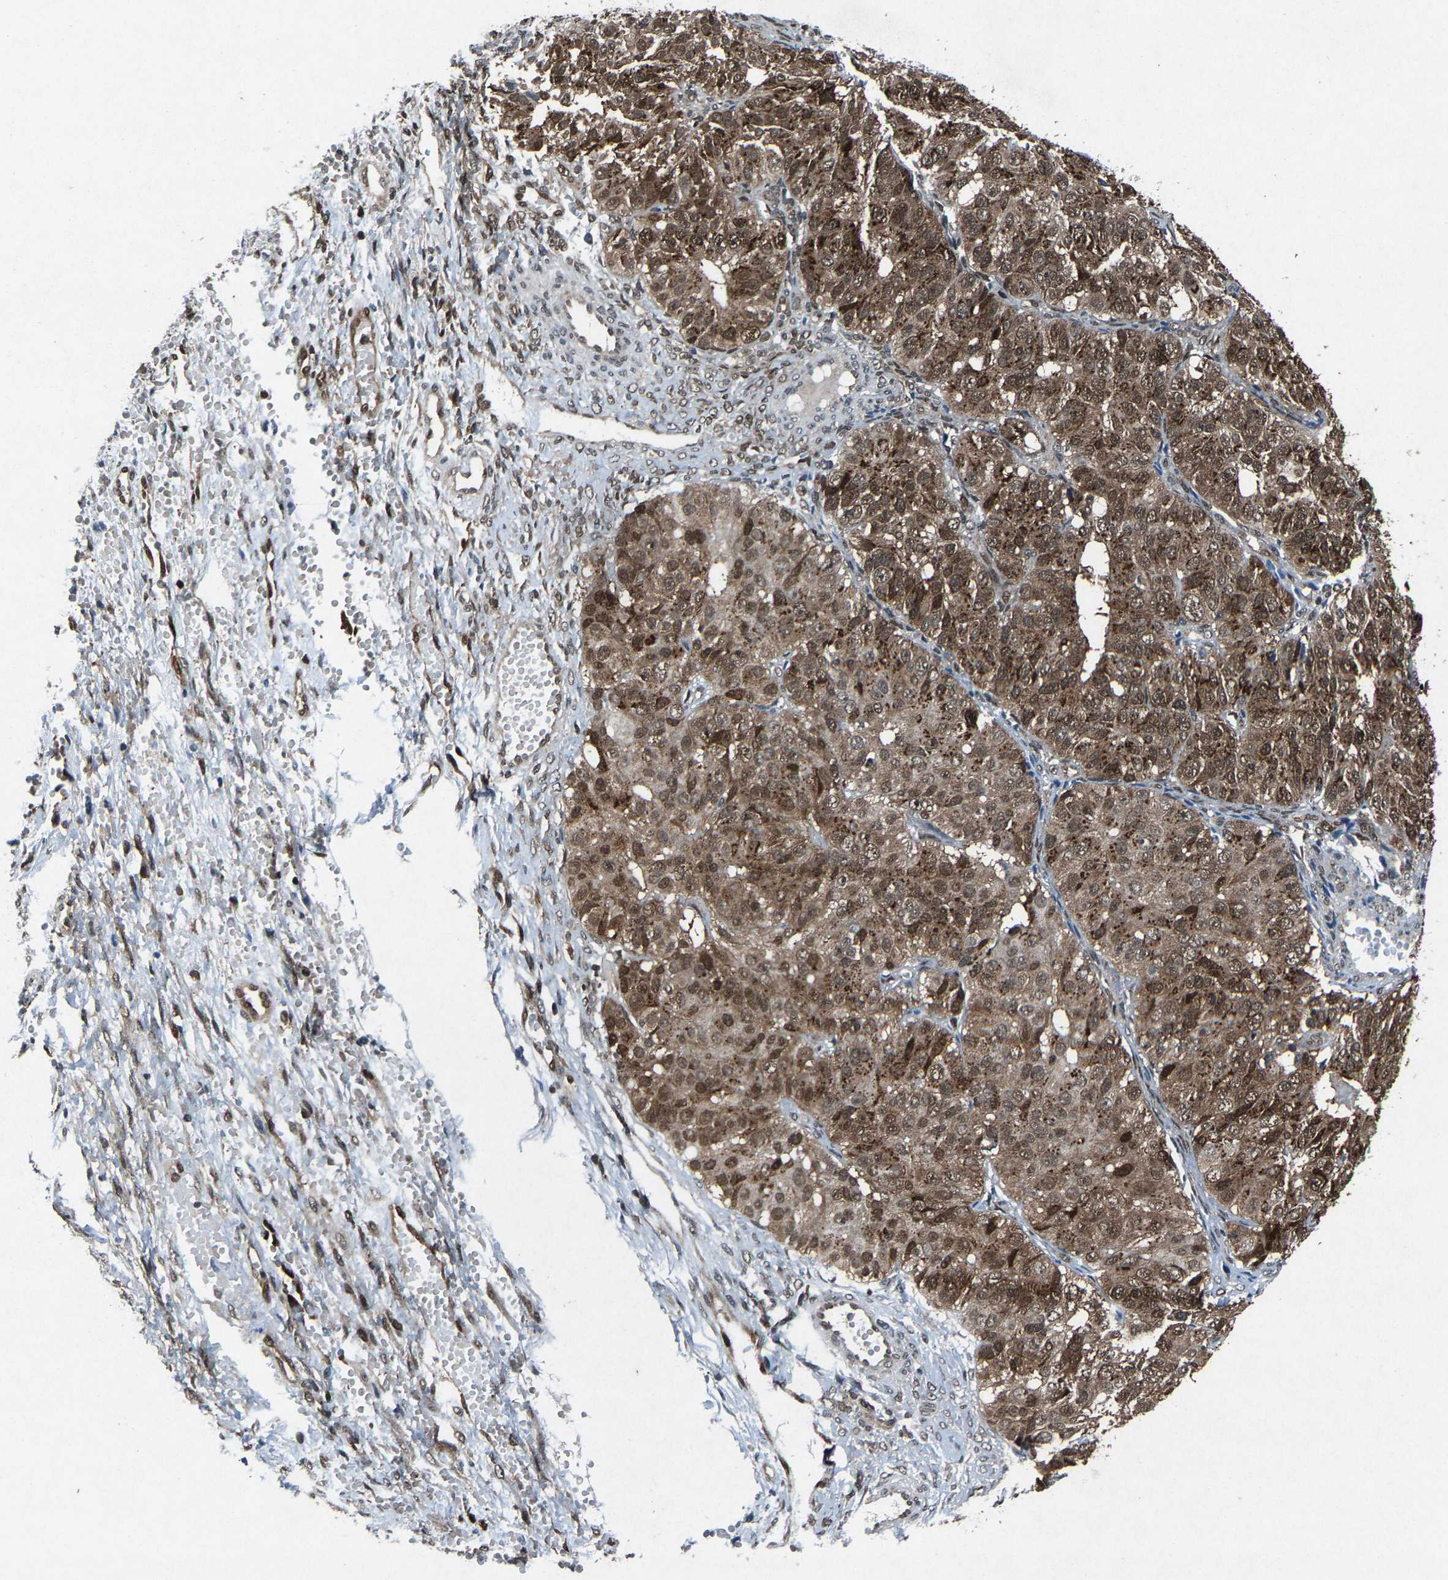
{"staining": {"intensity": "moderate", "quantity": "25%-75%", "location": "cytoplasmic/membranous,nuclear"}, "tissue": "ovarian cancer", "cell_type": "Tumor cells", "image_type": "cancer", "snomed": [{"axis": "morphology", "description": "Carcinoma, endometroid"}, {"axis": "topography", "description": "Ovary"}], "caption": "A medium amount of moderate cytoplasmic/membranous and nuclear staining is present in about 25%-75% of tumor cells in ovarian cancer (endometroid carcinoma) tissue. (brown staining indicates protein expression, while blue staining denotes nuclei).", "gene": "ATXN3", "patient": {"sex": "female", "age": 51}}